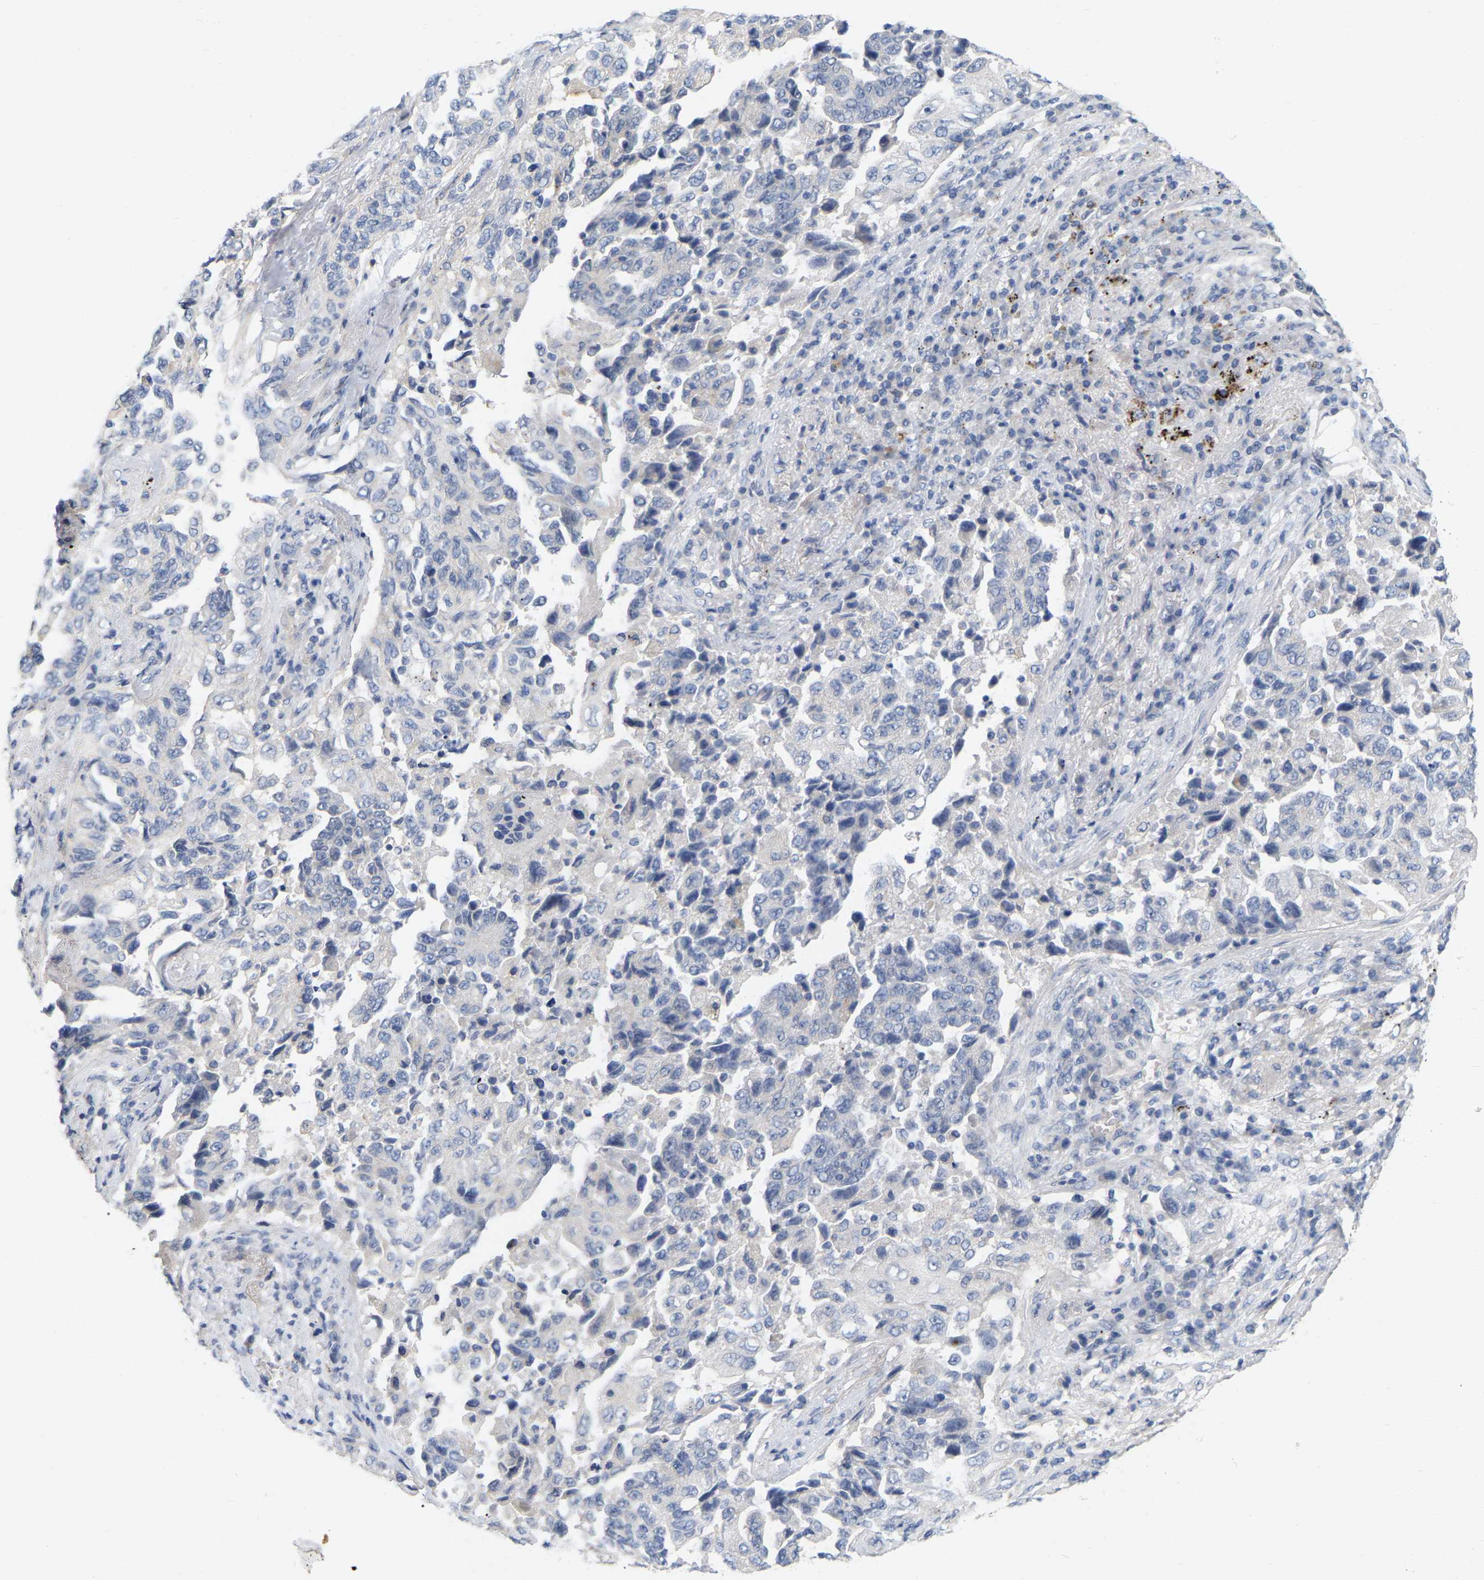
{"staining": {"intensity": "negative", "quantity": "none", "location": "none"}, "tissue": "lung cancer", "cell_type": "Tumor cells", "image_type": "cancer", "snomed": [{"axis": "morphology", "description": "Adenocarcinoma, NOS"}, {"axis": "topography", "description": "Lung"}], "caption": "Tumor cells are negative for brown protein staining in lung cancer (adenocarcinoma). The staining is performed using DAB (3,3'-diaminobenzidine) brown chromogen with nuclei counter-stained in using hematoxylin.", "gene": "WIPI2", "patient": {"sex": "female", "age": 51}}